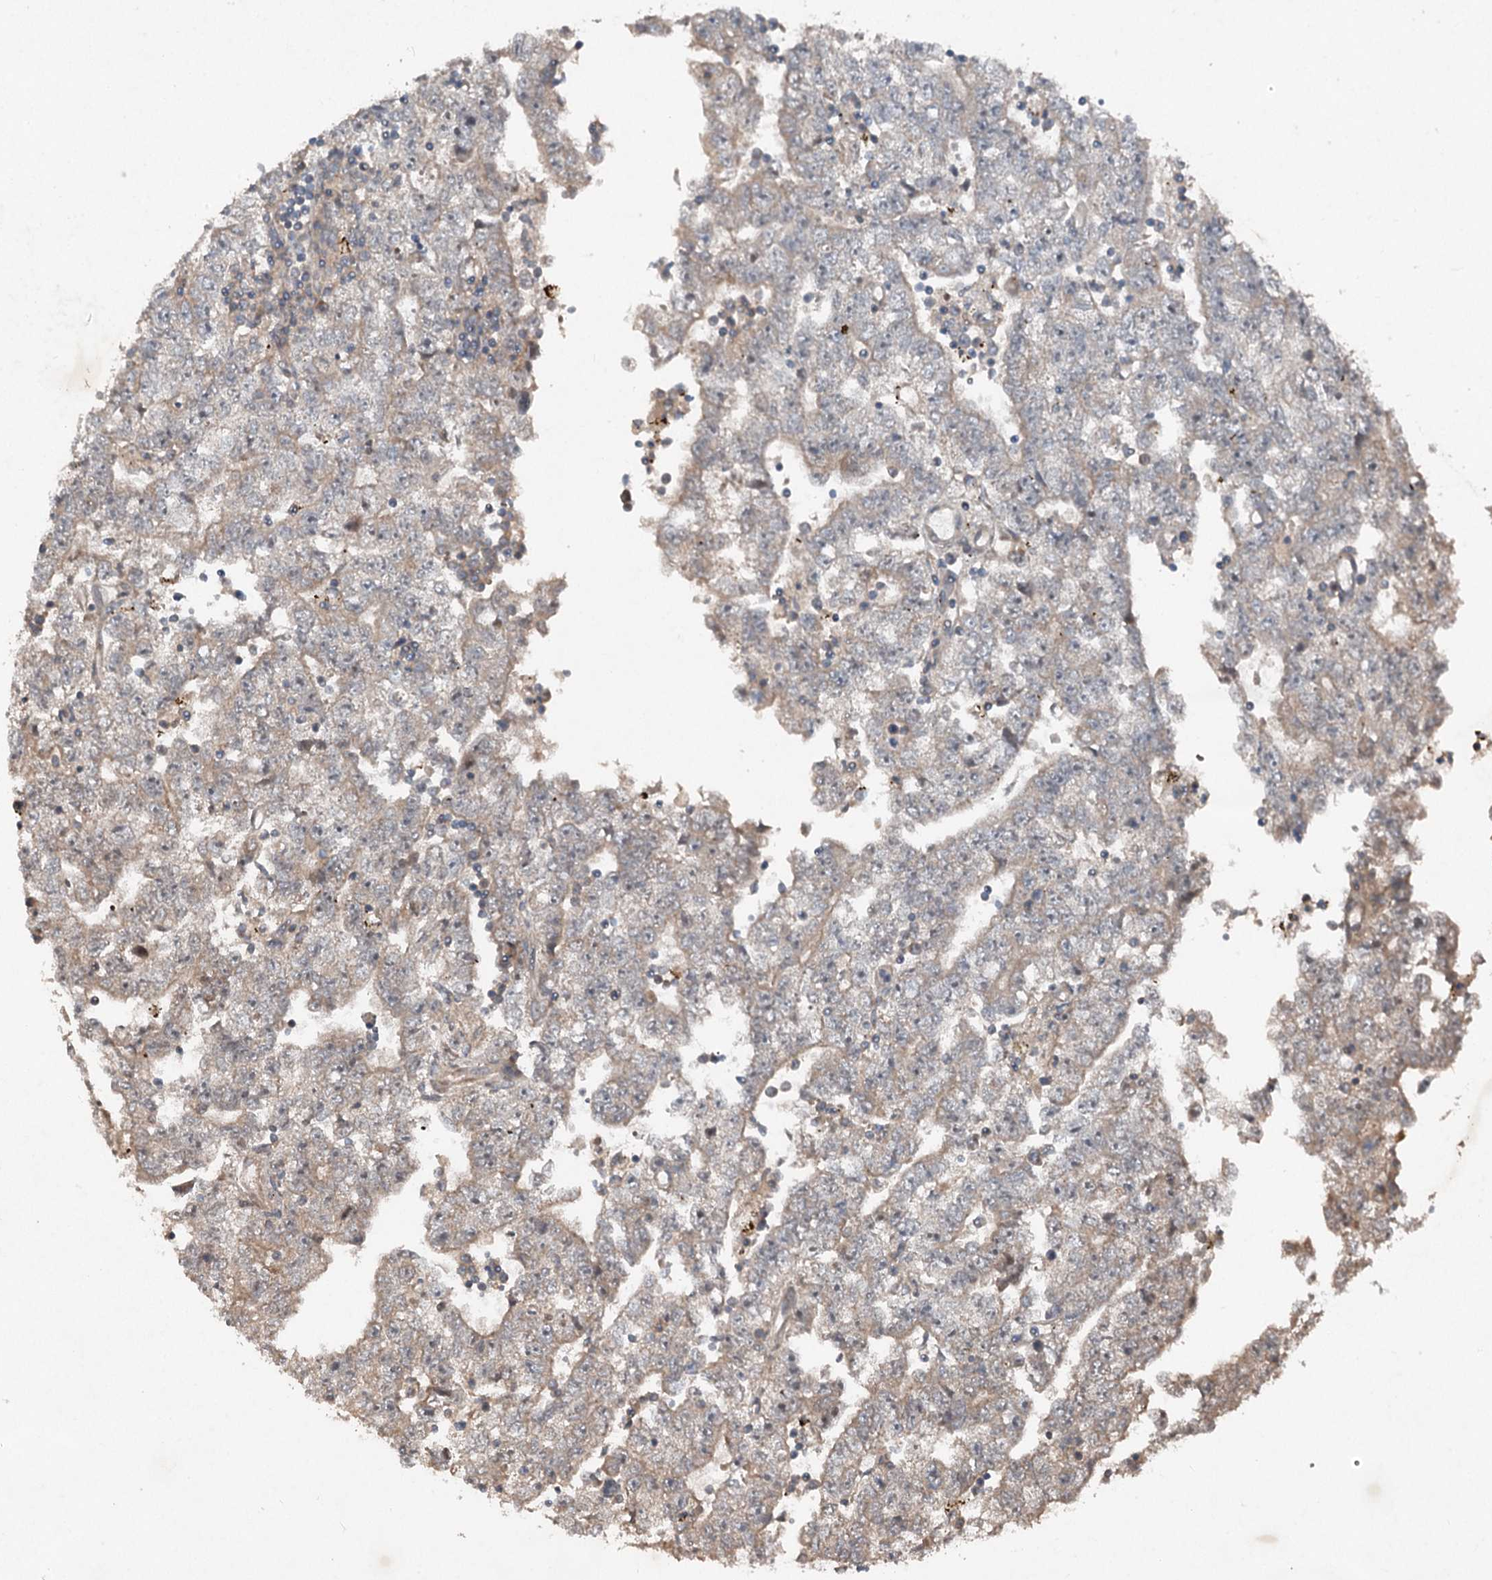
{"staining": {"intensity": "negative", "quantity": "none", "location": "none"}, "tissue": "testis cancer", "cell_type": "Tumor cells", "image_type": "cancer", "snomed": [{"axis": "morphology", "description": "Carcinoma, Embryonal, NOS"}, {"axis": "topography", "description": "Testis"}], "caption": "The IHC histopathology image has no significant staining in tumor cells of testis cancer (embryonal carcinoma) tissue.", "gene": "ALAS1", "patient": {"sex": "male", "age": 25}}